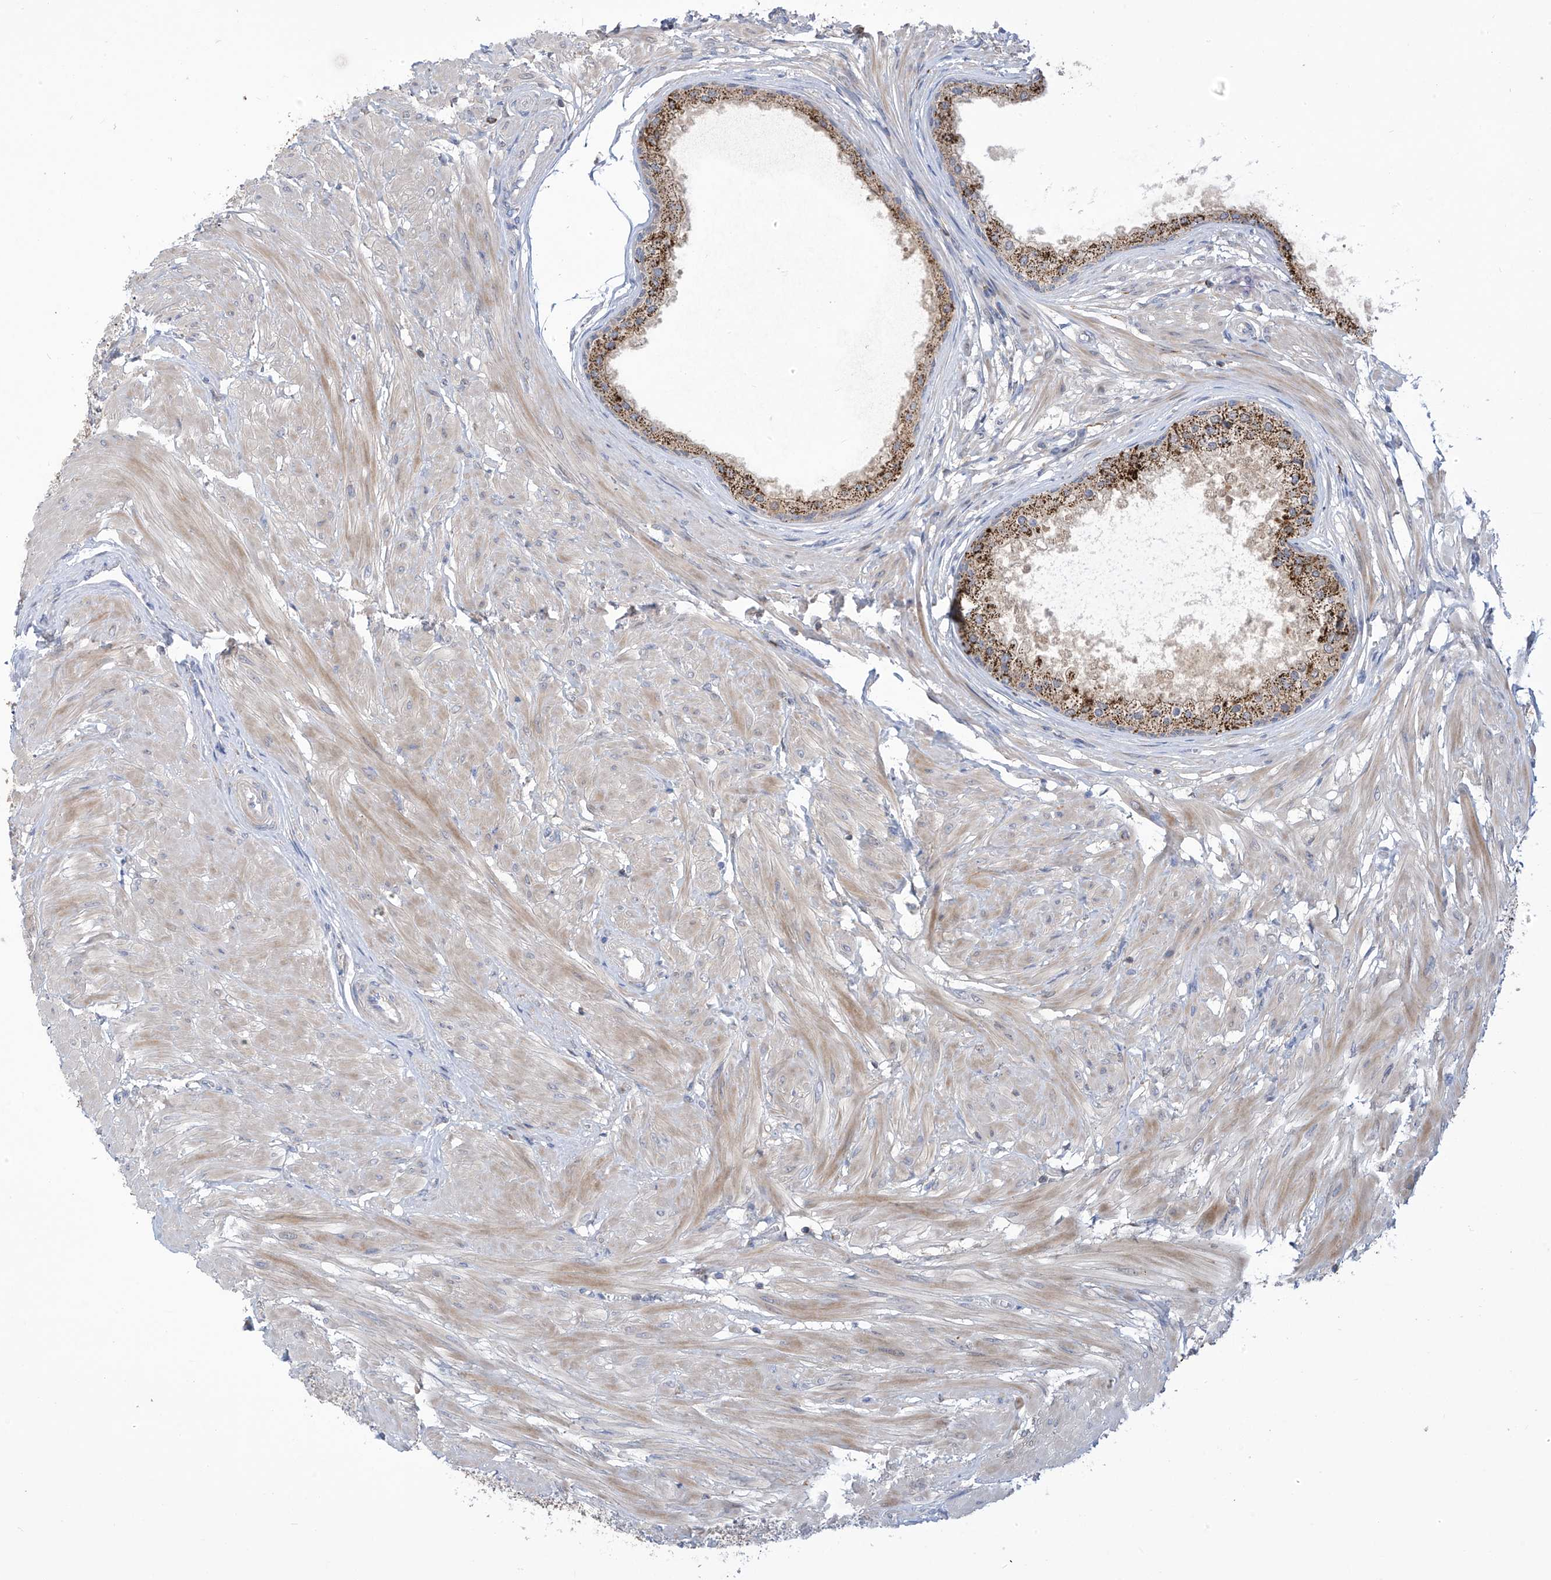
{"staining": {"intensity": "strong", "quantity": ">75%", "location": "cytoplasmic/membranous"}, "tissue": "prostate", "cell_type": "Glandular cells", "image_type": "normal", "snomed": [{"axis": "morphology", "description": "Normal tissue, NOS"}, {"axis": "topography", "description": "Prostate"}], "caption": "Prostate stained for a protein displays strong cytoplasmic/membranous positivity in glandular cells. The staining was performed using DAB, with brown indicating positive protein expression. Nuclei are stained blue with hematoxylin.", "gene": "IBA57", "patient": {"sex": "male", "age": 48}}